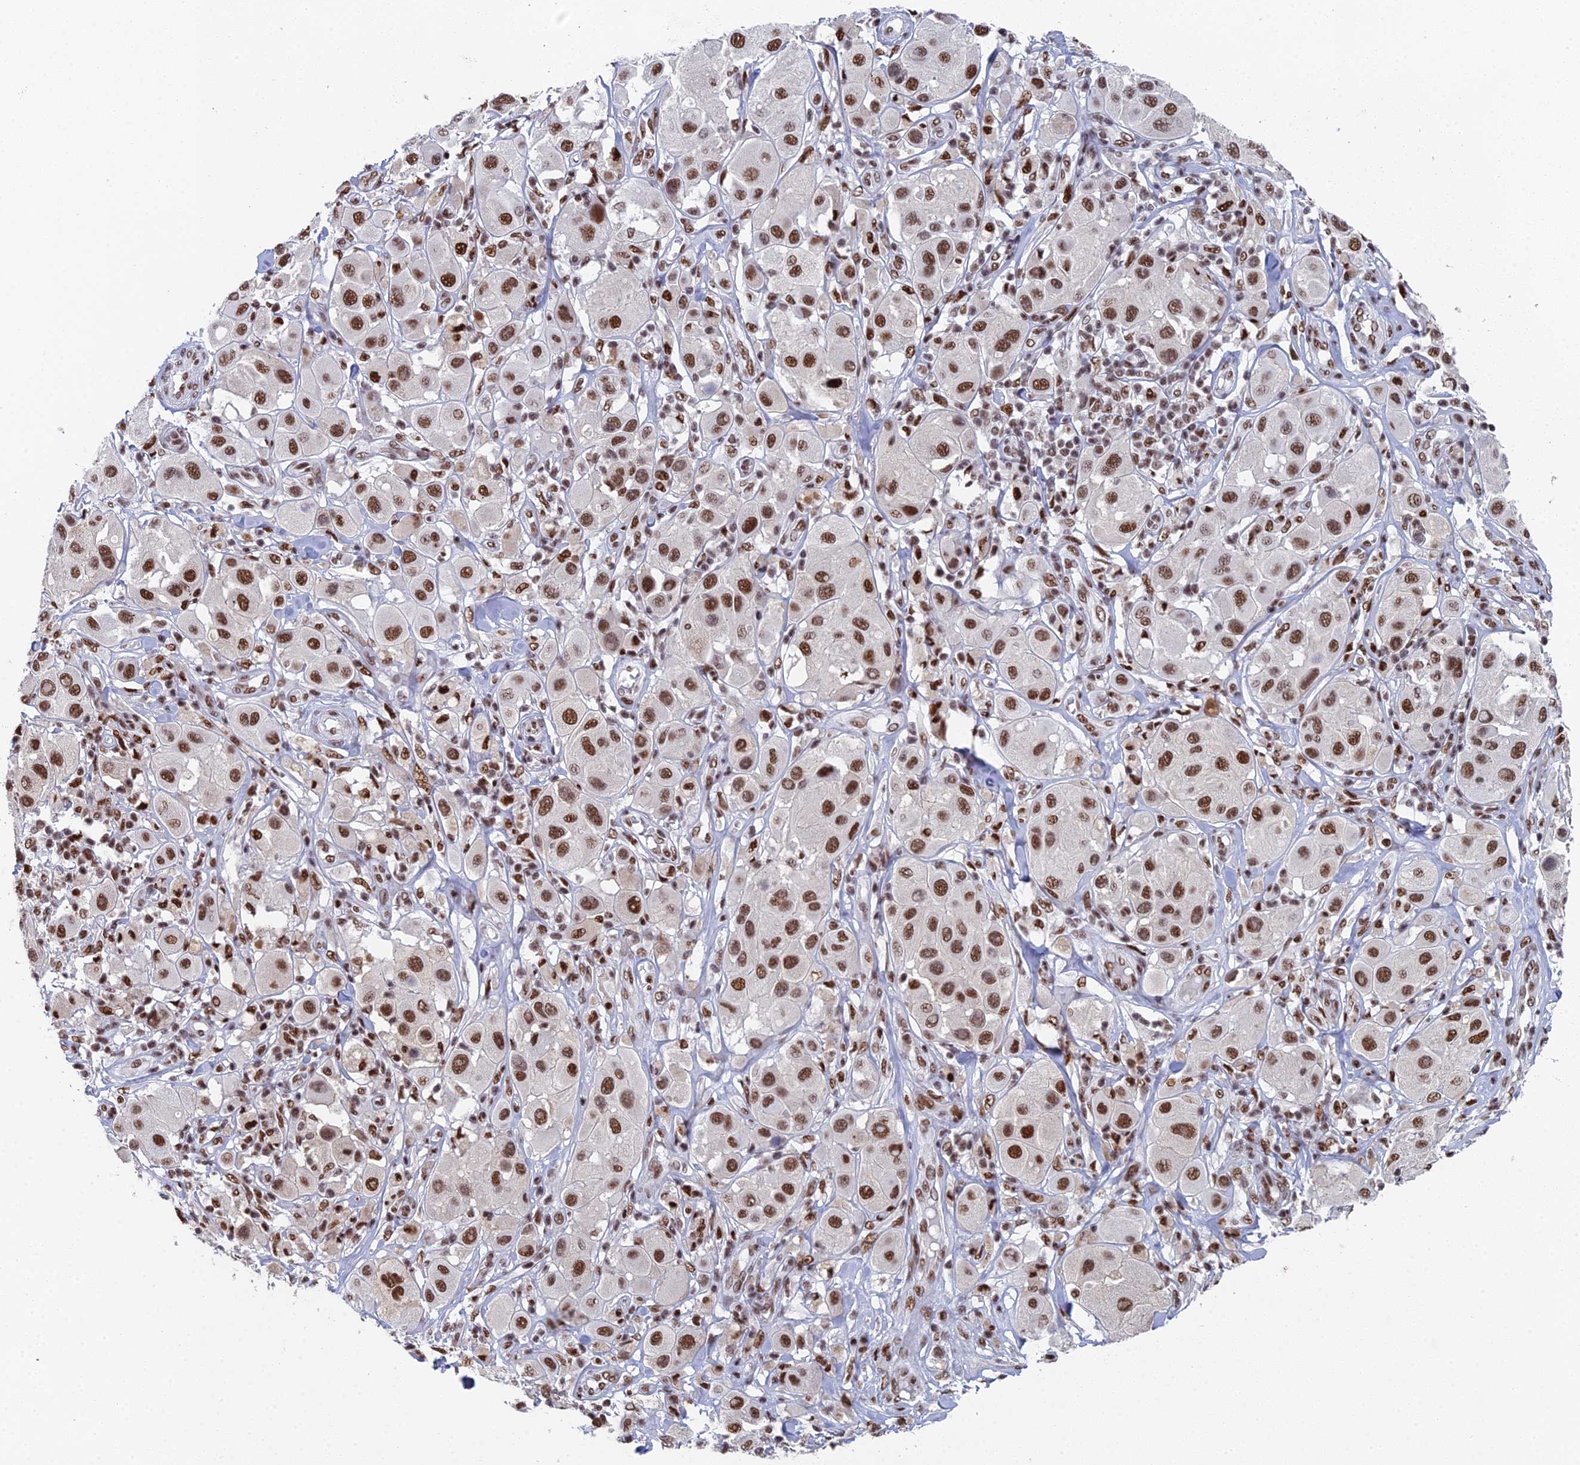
{"staining": {"intensity": "strong", "quantity": ">75%", "location": "nuclear"}, "tissue": "melanoma", "cell_type": "Tumor cells", "image_type": "cancer", "snomed": [{"axis": "morphology", "description": "Malignant melanoma, Metastatic site"}, {"axis": "topography", "description": "Skin"}], "caption": "Protein staining displays strong nuclear staining in approximately >75% of tumor cells in malignant melanoma (metastatic site). Nuclei are stained in blue.", "gene": "SF3B3", "patient": {"sex": "male", "age": 41}}